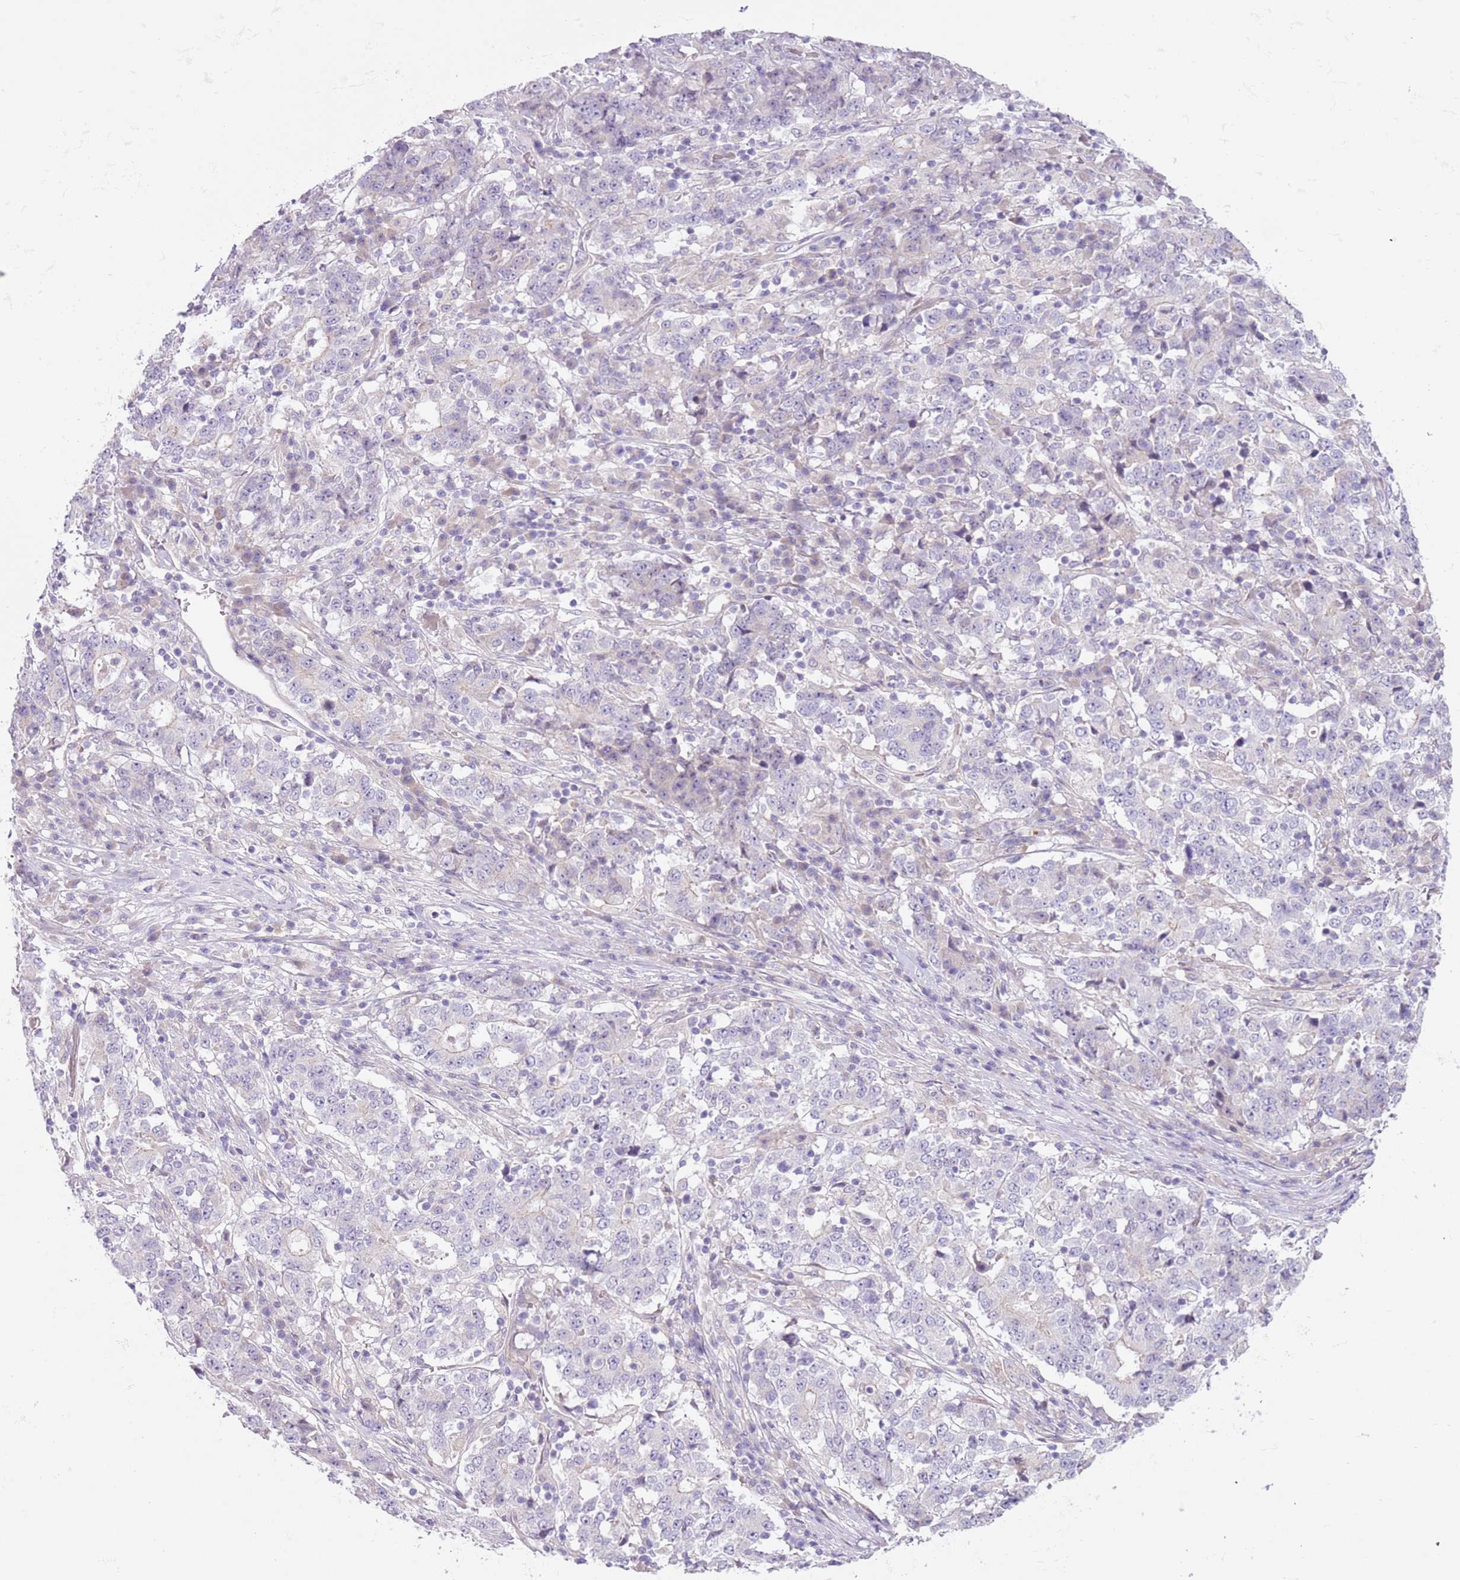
{"staining": {"intensity": "negative", "quantity": "none", "location": "none"}, "tissue": "stomach cancer", "cell_type": "Tumor cells", "image_type": "cancer", "snomed": [{"axis": "morphology", "description": "Adenocarcinoma, NOS"}, {"axis": "topography", "description": "Stomach"}], "caption": "This is an immunohistochemistry histopathology image of stomach cancer (adenocarcinoma). There is no expression in tumor cells.", "gene": "MRO", "patient": {"sex": "male", "age": 59}}